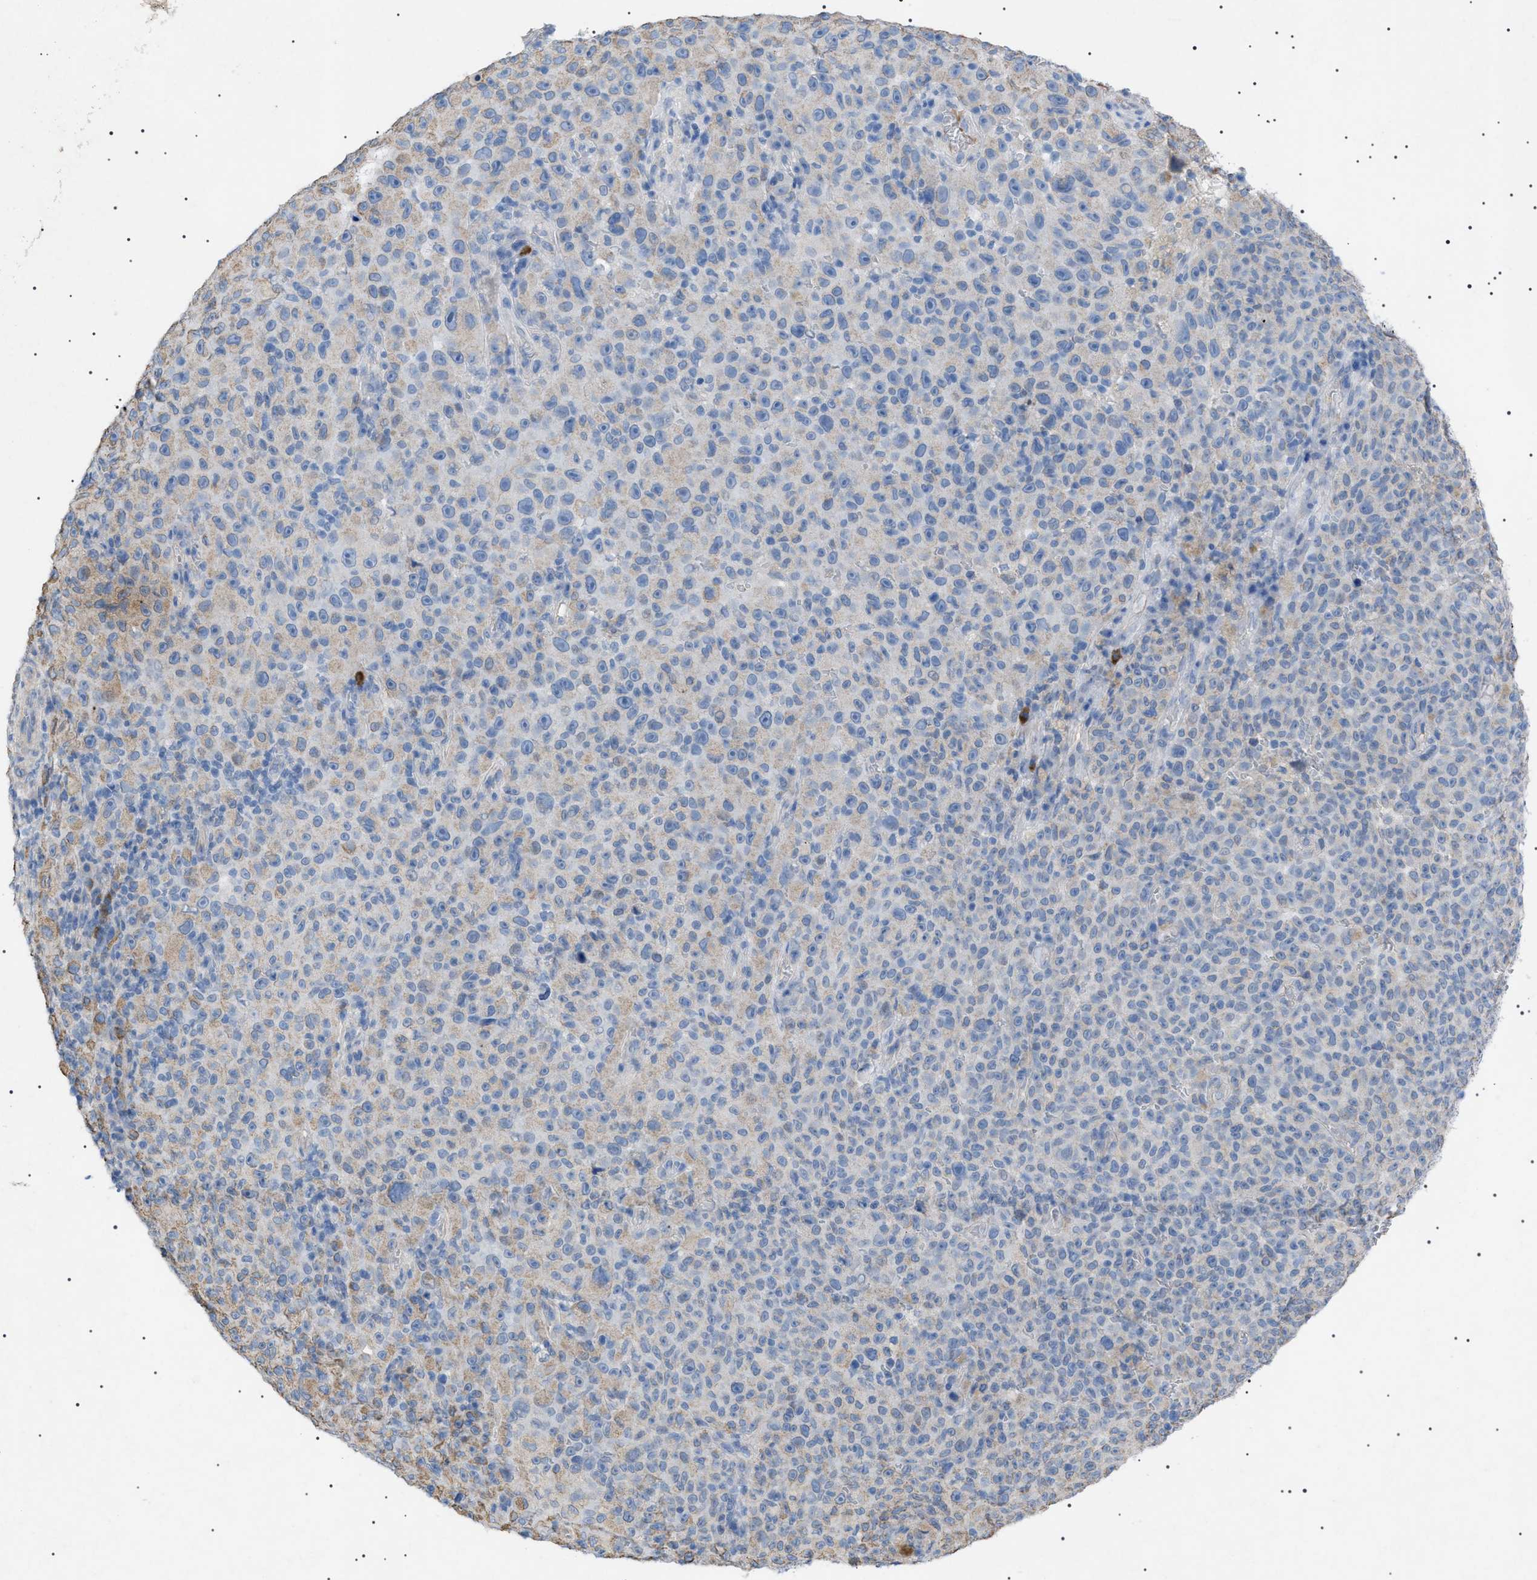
{"staining": {"intensity": "weak", "quantity": "25%-75%", "location": "cytoplasmic/membranous"}, "tissue": "melanoma", "cell_type": "Tumor cells", "image_type": "cancer", "snomed": [{"axis": "morphology", "description": "Malignant melanoma, NOS"}, {"axis": "topography", "description": "Skin"}], "caption": "Protein expression analysis of melanoma reveals weak cytoplasmic/membranous staining in approximately 25%-75% of tumor cells.", "gene": "ADAMTS1", "patient": {"sex": "female", "age": 82}}